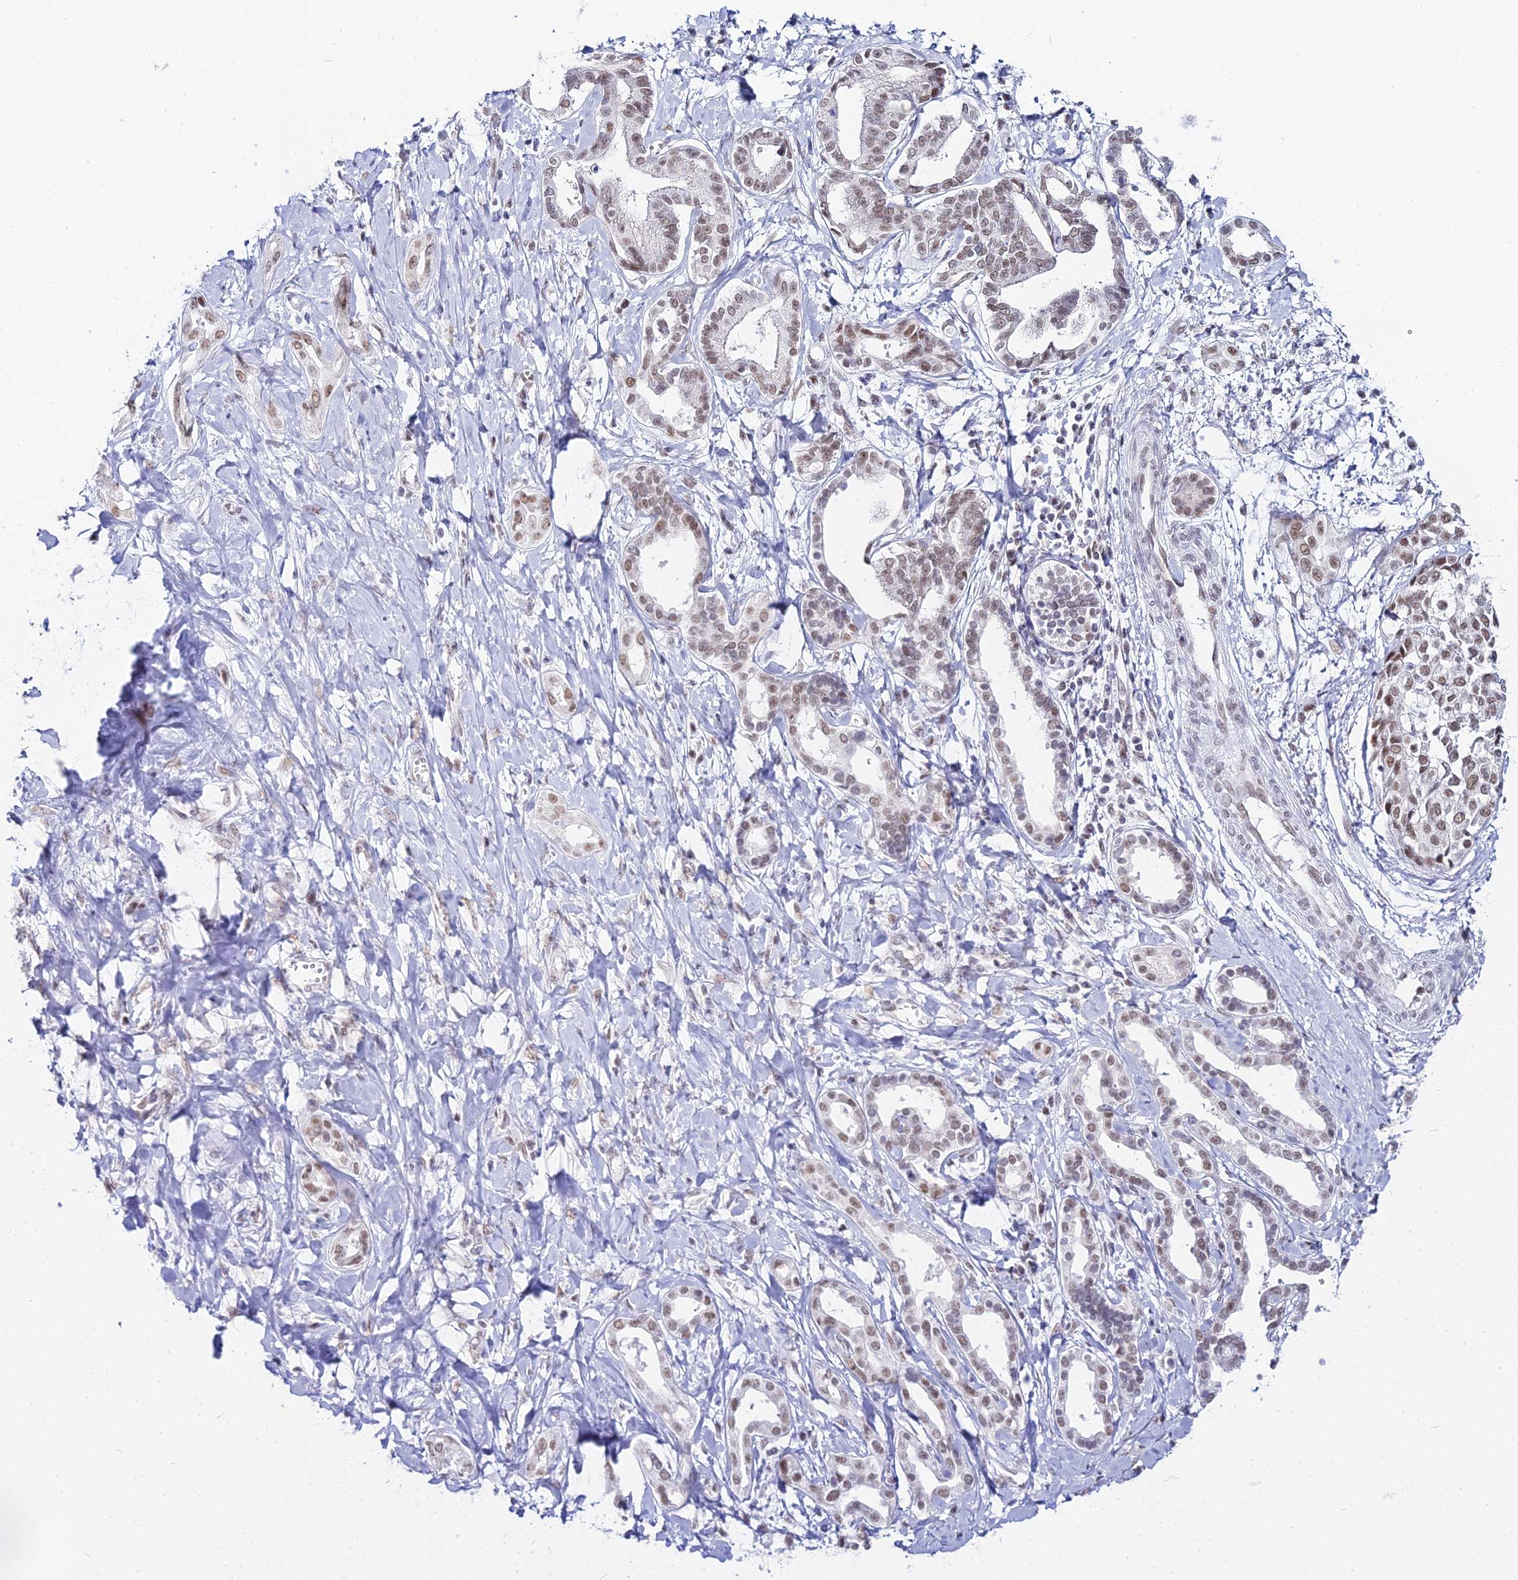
{"staining": {"intensity": "weak", "quantity": ">75%", "location": "nuclear"}, "tissue": "liver cancer", "cell_type": "Tumor cells", "image_type": "cancer", "snomed": [{"axis": "morphology", "description": "Cholangiocarcinoma"}, {"axis": "topography", "description": "Liver"}], "caption": "Human liver cancer (cholangiocarcinoma) stained with a brown dye shows weak nuclear positive expression in about >75% of tumor cells.", "gene": "RBM12", "patient": {"sex": "female", "age": 77}}